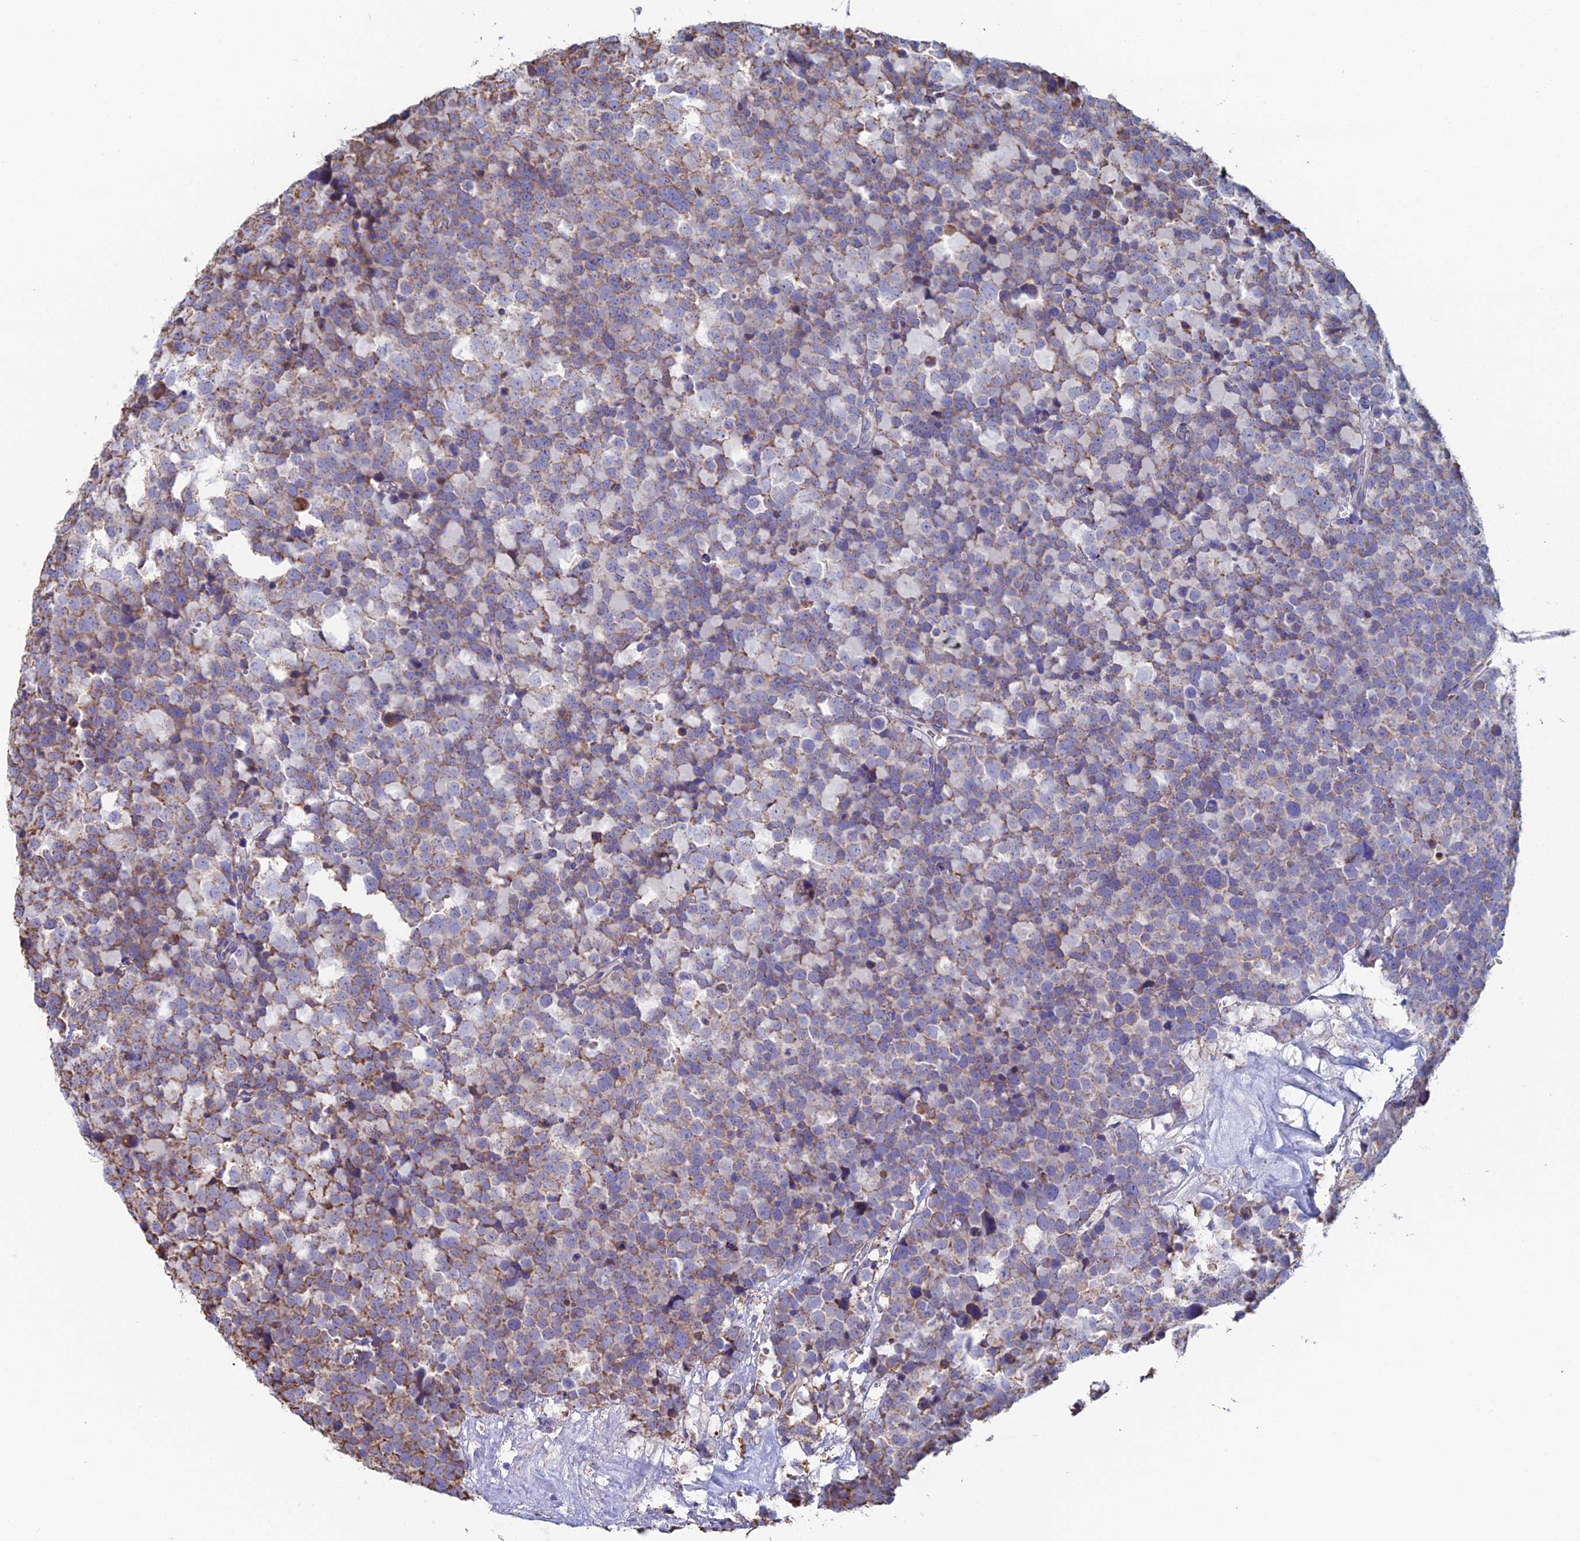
{"staining": {"intensity": "weak", "quantity": "25%-75%", "location": "cytoplasmic/membranous"}, "tissue": "testis cancer", "cell_type": "Tumor cells", "image_type": "cancer", "snomed": [{"axis": "morphology", "description": "Seminoma, NOS"}, {"axis": "topography", "description": "Testis"}], "caption": "Immunohistochemical staining of human testis cancer reveals low levels of weak cytoplasmic/membranous expression in approximately 25%-75% of tumor cells.", "gene": "SPOCK2", "patient": {"sex": "male", "age": 71}}